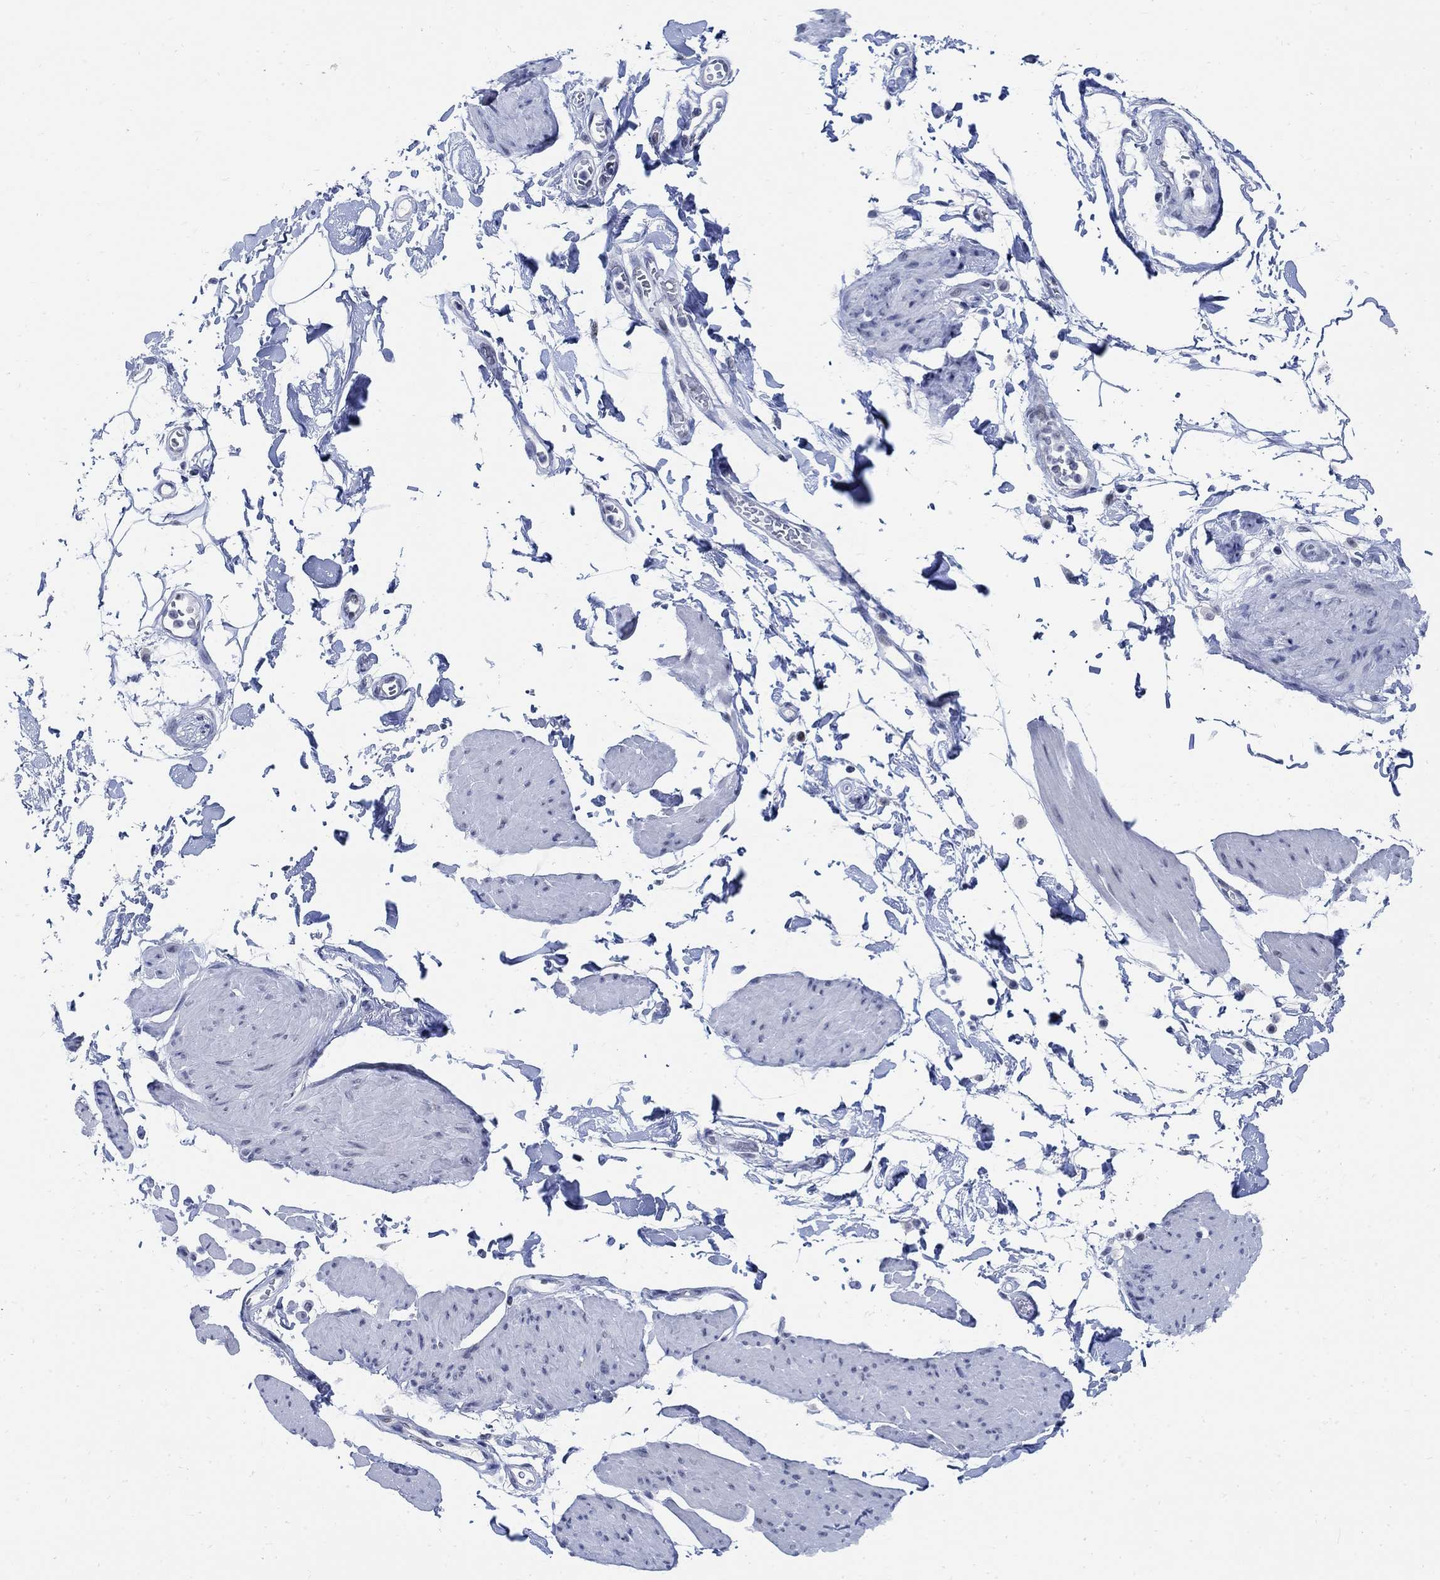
{"staining": {"intensity": "negative", "quantity": "none", "location": "none"}, "tissue": "smooth muscle", "cell_type": "Smooth muscle cells", "image_type": "normal", "snomed": [{"axis": "morphology", "description": "Normal tissue, NOS"}, {"axis": "topography", "description": "Adipose tissue"}, {"axis": "topography", "description": "Smooth muscle"}, {"axis": "topography", "description": "Peripheral nerve tissue"}], "caption": "DAB (3,3'-diaminobenzidine) immunohistochemical staining of benign smooth muscle displays no significant staining in smooth muscle cells. Nuclei are stained in blue.", "gene": "DLK1", "patient": {"sex": "male", "age": 83}}